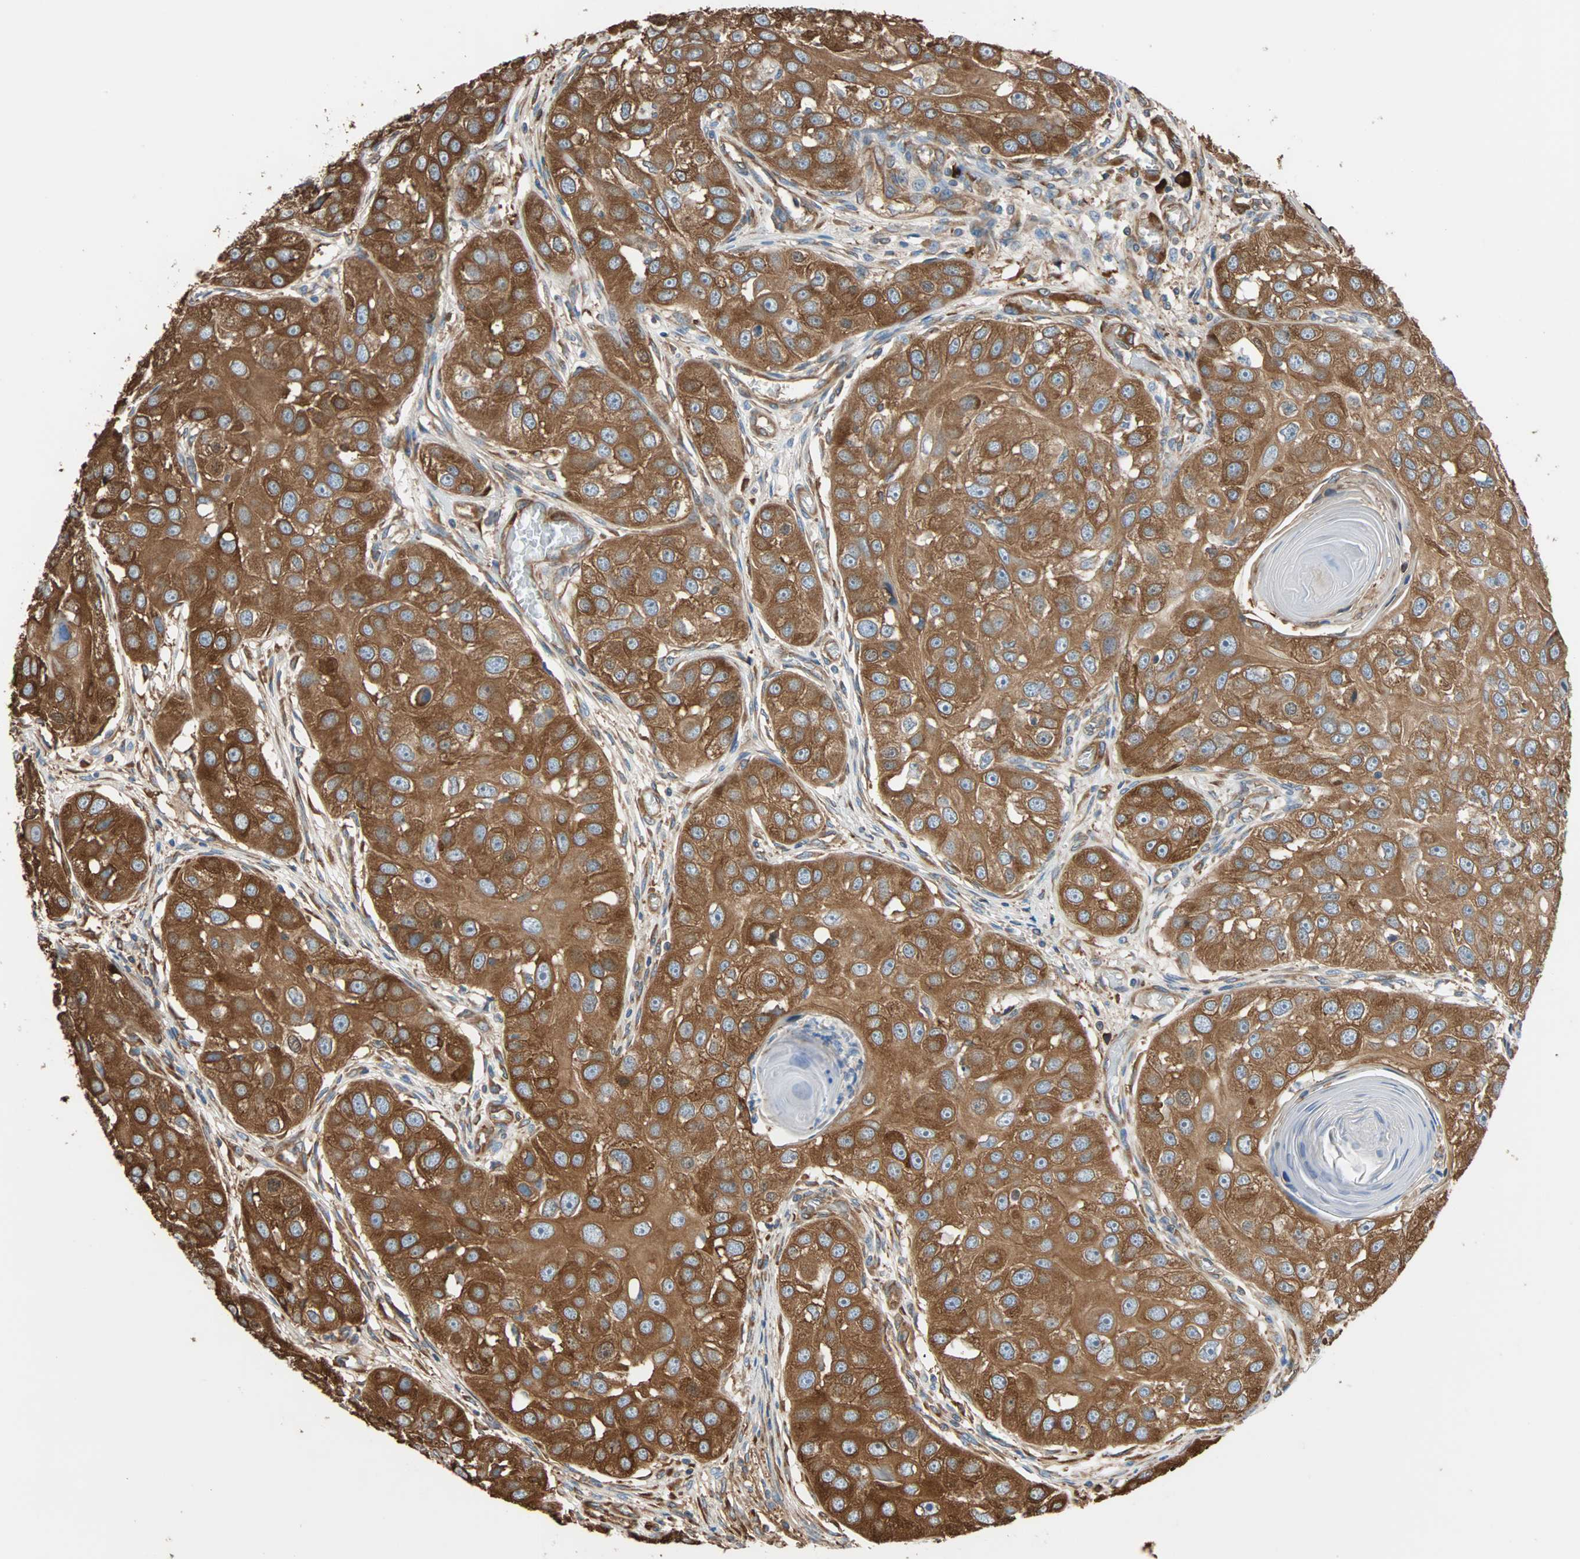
{"staining": {"intensity": "strong", "quantity": ">75%", "location": "cytoplasmic/membranous"}, "tissue": "head and neck cancer", "cell_type": "Tumor cells", "image_type": "cancer", "snomed": [{"axis": "morphology", "description": "Normal tissue, NOS"}, {"axis": "morphology", "description": "Squamous cell carcinoma, NOS"}, {"axis": "topography", "description": "Skeletal muscle"}, {"axis": "topography", "description": "Head-Neck"}], "caption": "IHC image of head and neck cancer (squamous cell carcinoma) stained for a protein (brown), which shows high levels of strong cytoplasmic/membranous expression in approximately >75% of tumor cells.", "gene": "EEF2", "patient": {"sex": "male", "age": 51}}